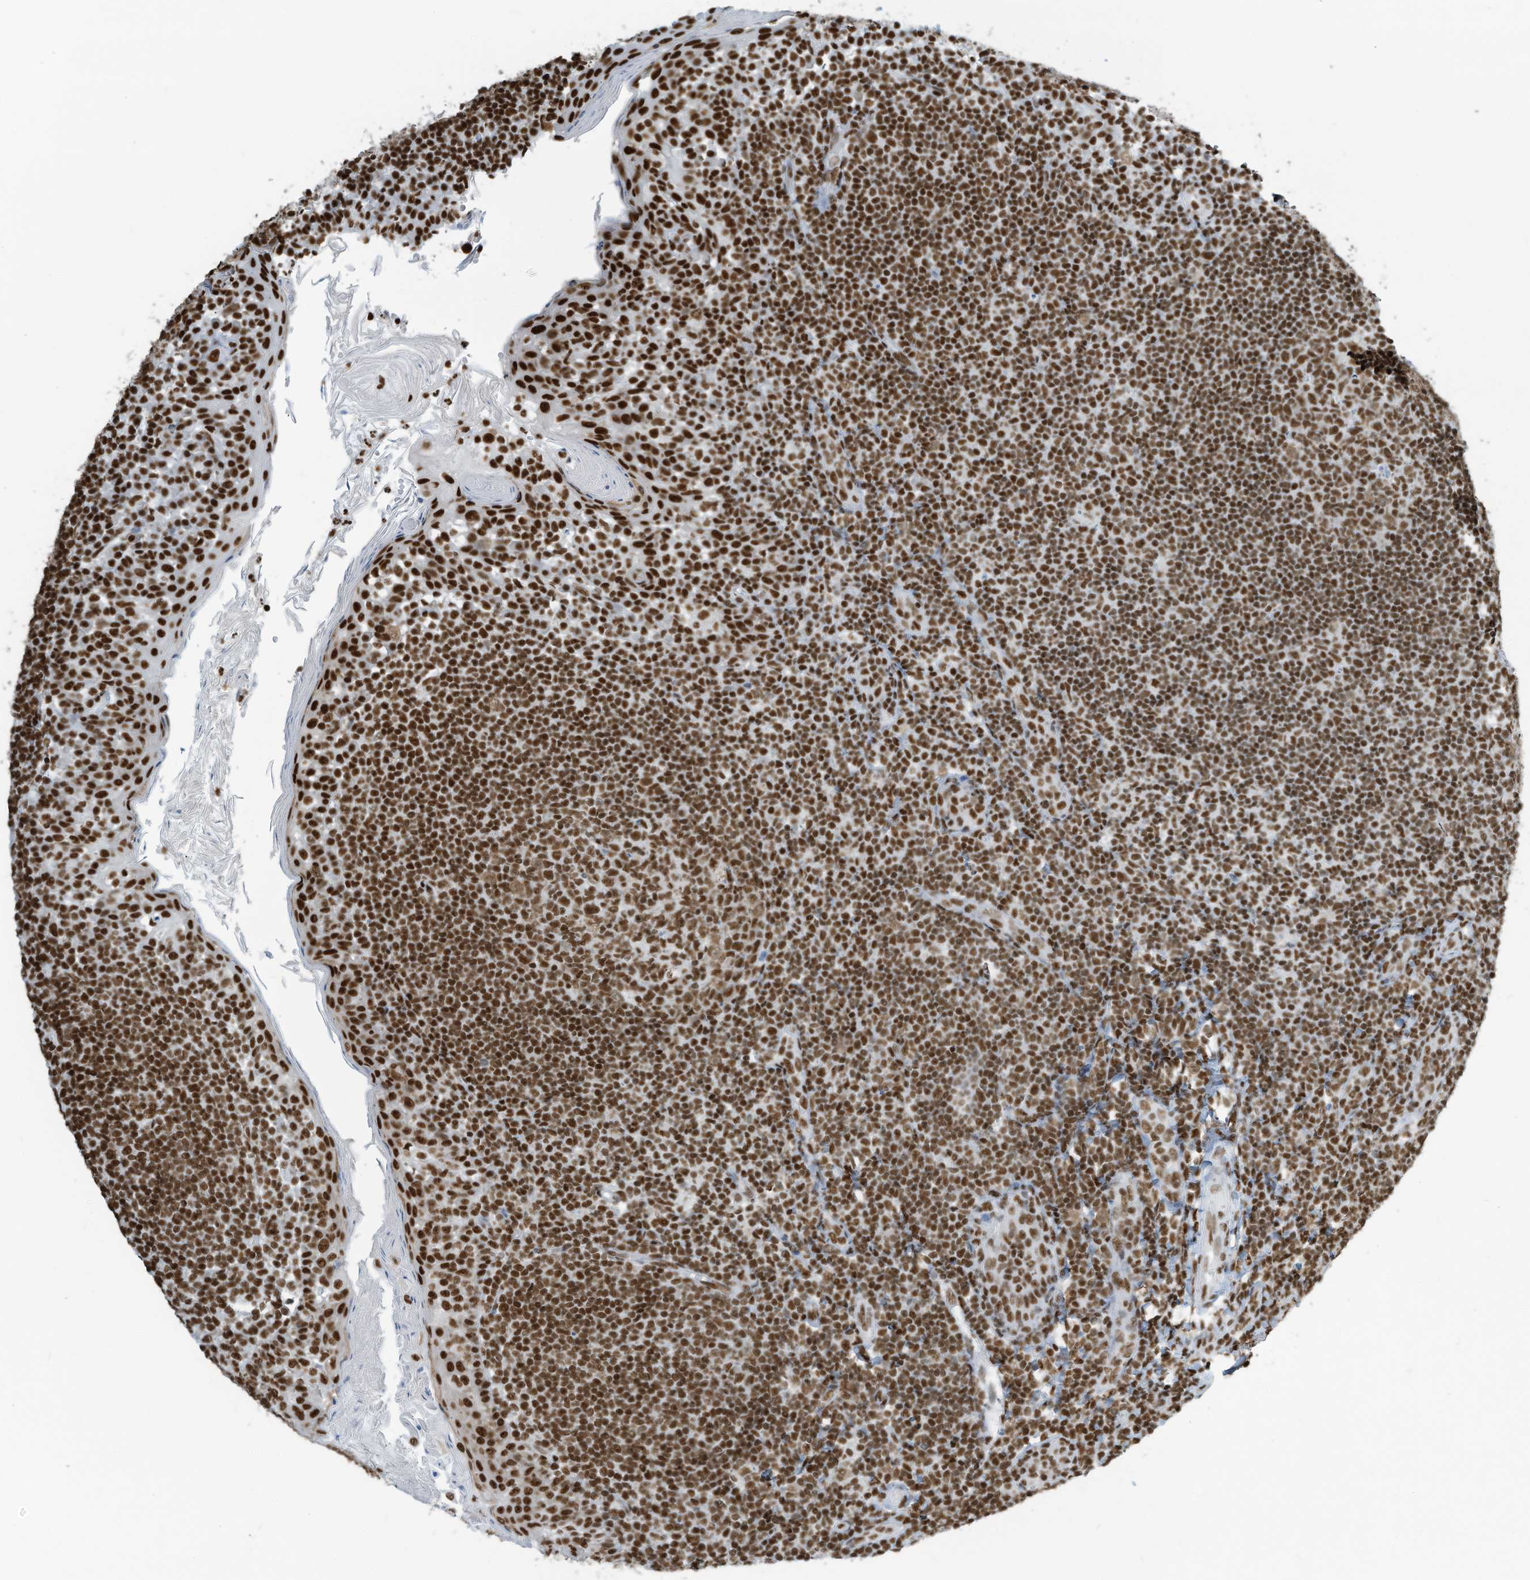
{"staining": {"intensity": "strong", "quantity": ">75%", "location": "nuclear"}, "tissue": "tonsil", "cell_type": "Germinal center cells", "image_type": "normal", "snomed": [{"axis": "morphology", "description": "Normal tissue, NOS"}, {"axis": "topography", "description": "Tonsil"}], "caption": "This is an image of IHC staining of benign tonsil, which shows strong expression in the nuclear of germinal center cells.", "gene": "ENSG00000257390", "patient": {"sex": "female", "age": 19}}